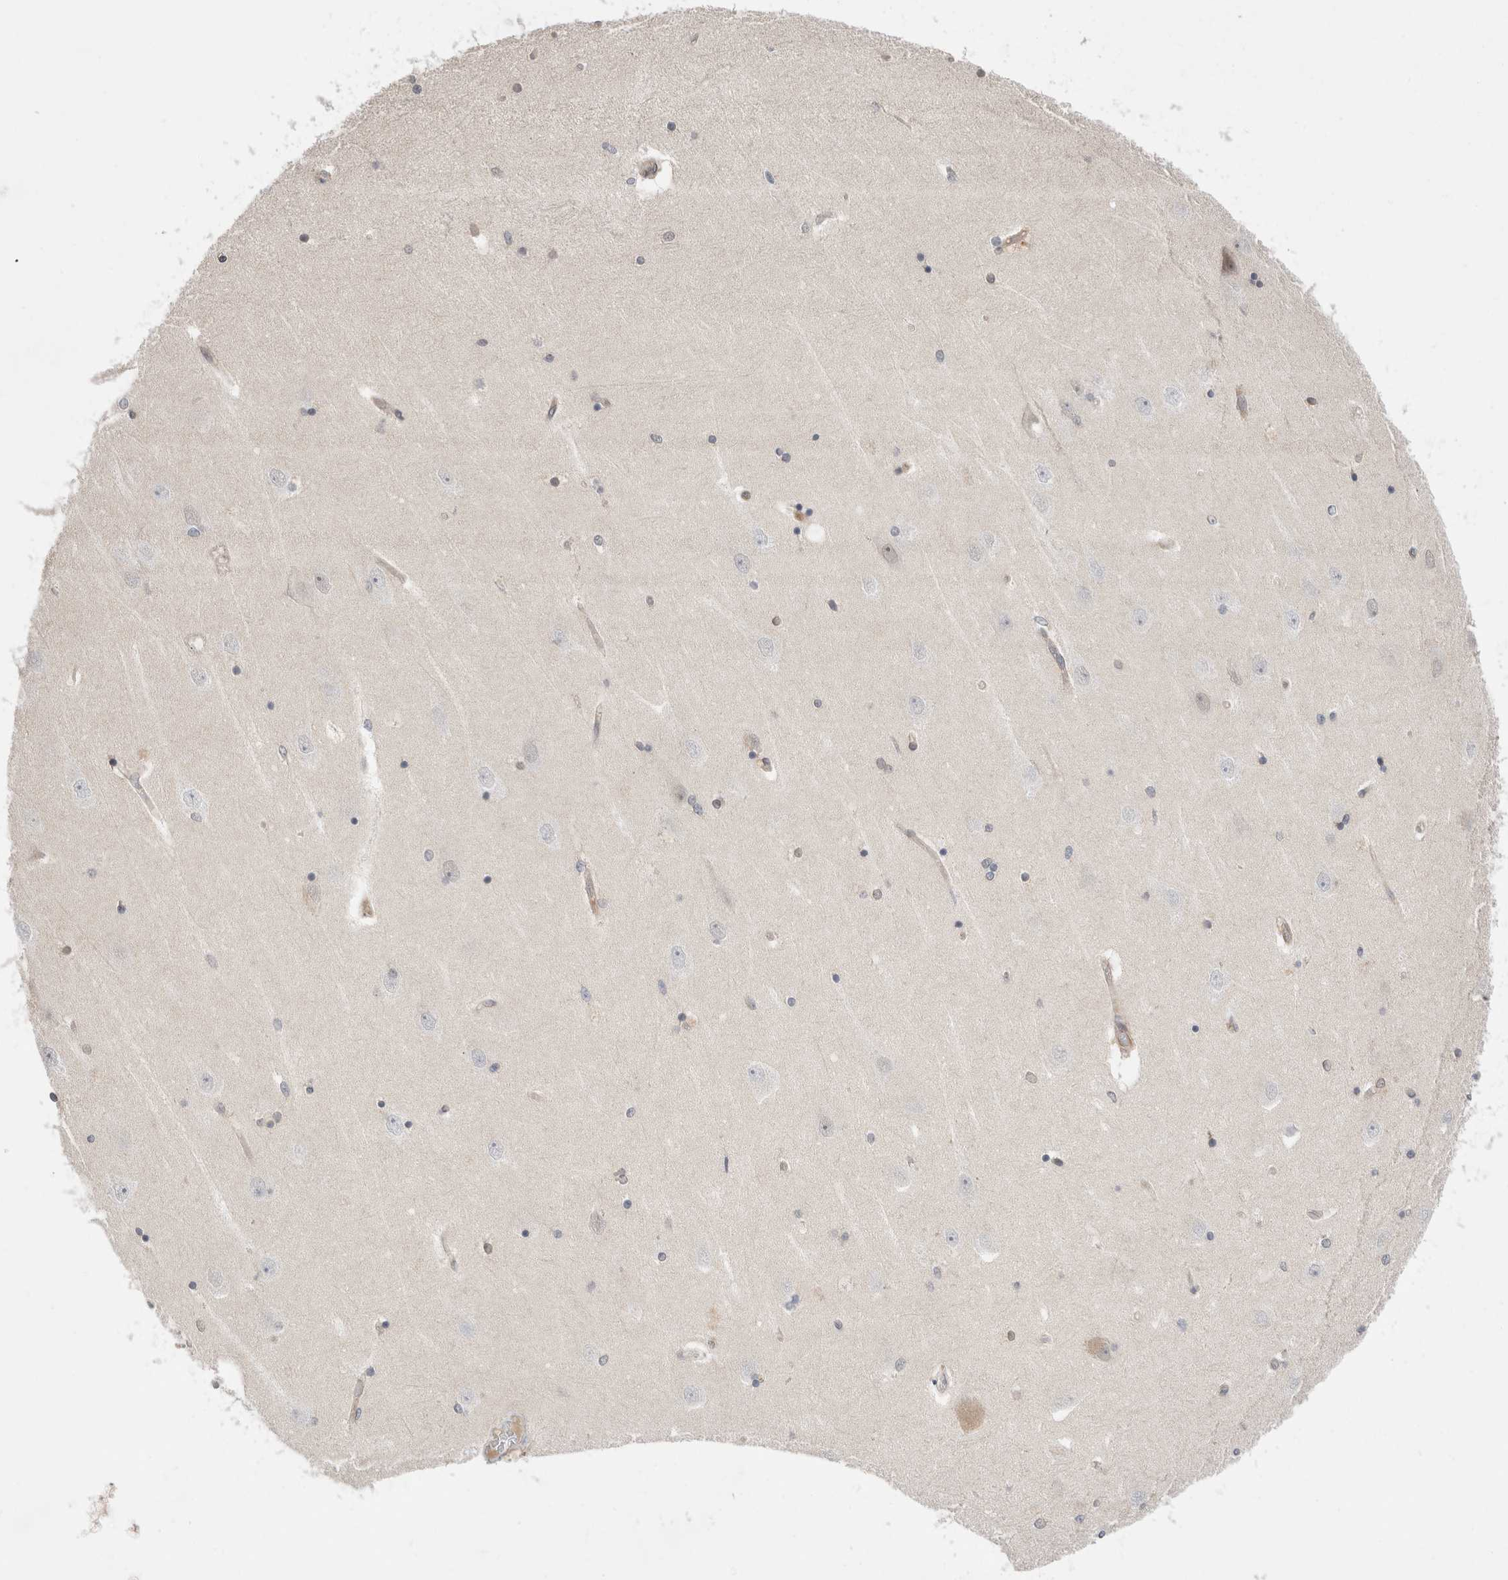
{"staining": {"intensity": "negative", "quantity": "none", "location": "none"}, "tissue": "hippocampus", "cell_type": "Glial cells", "image_type": "normal", "snomed": [{"axis": "morphology", "description": "Normal tissue, NOS"}, {"axis": "topography", "description": "Hippocampus"}], "caption": "This is an immunohistochemistry (IHC) photomicrograph of normal human hippocampus. There is no positivity in glial cells.", "gene": "NFKB1", "patient": {"sex": "female", "age": 54}}